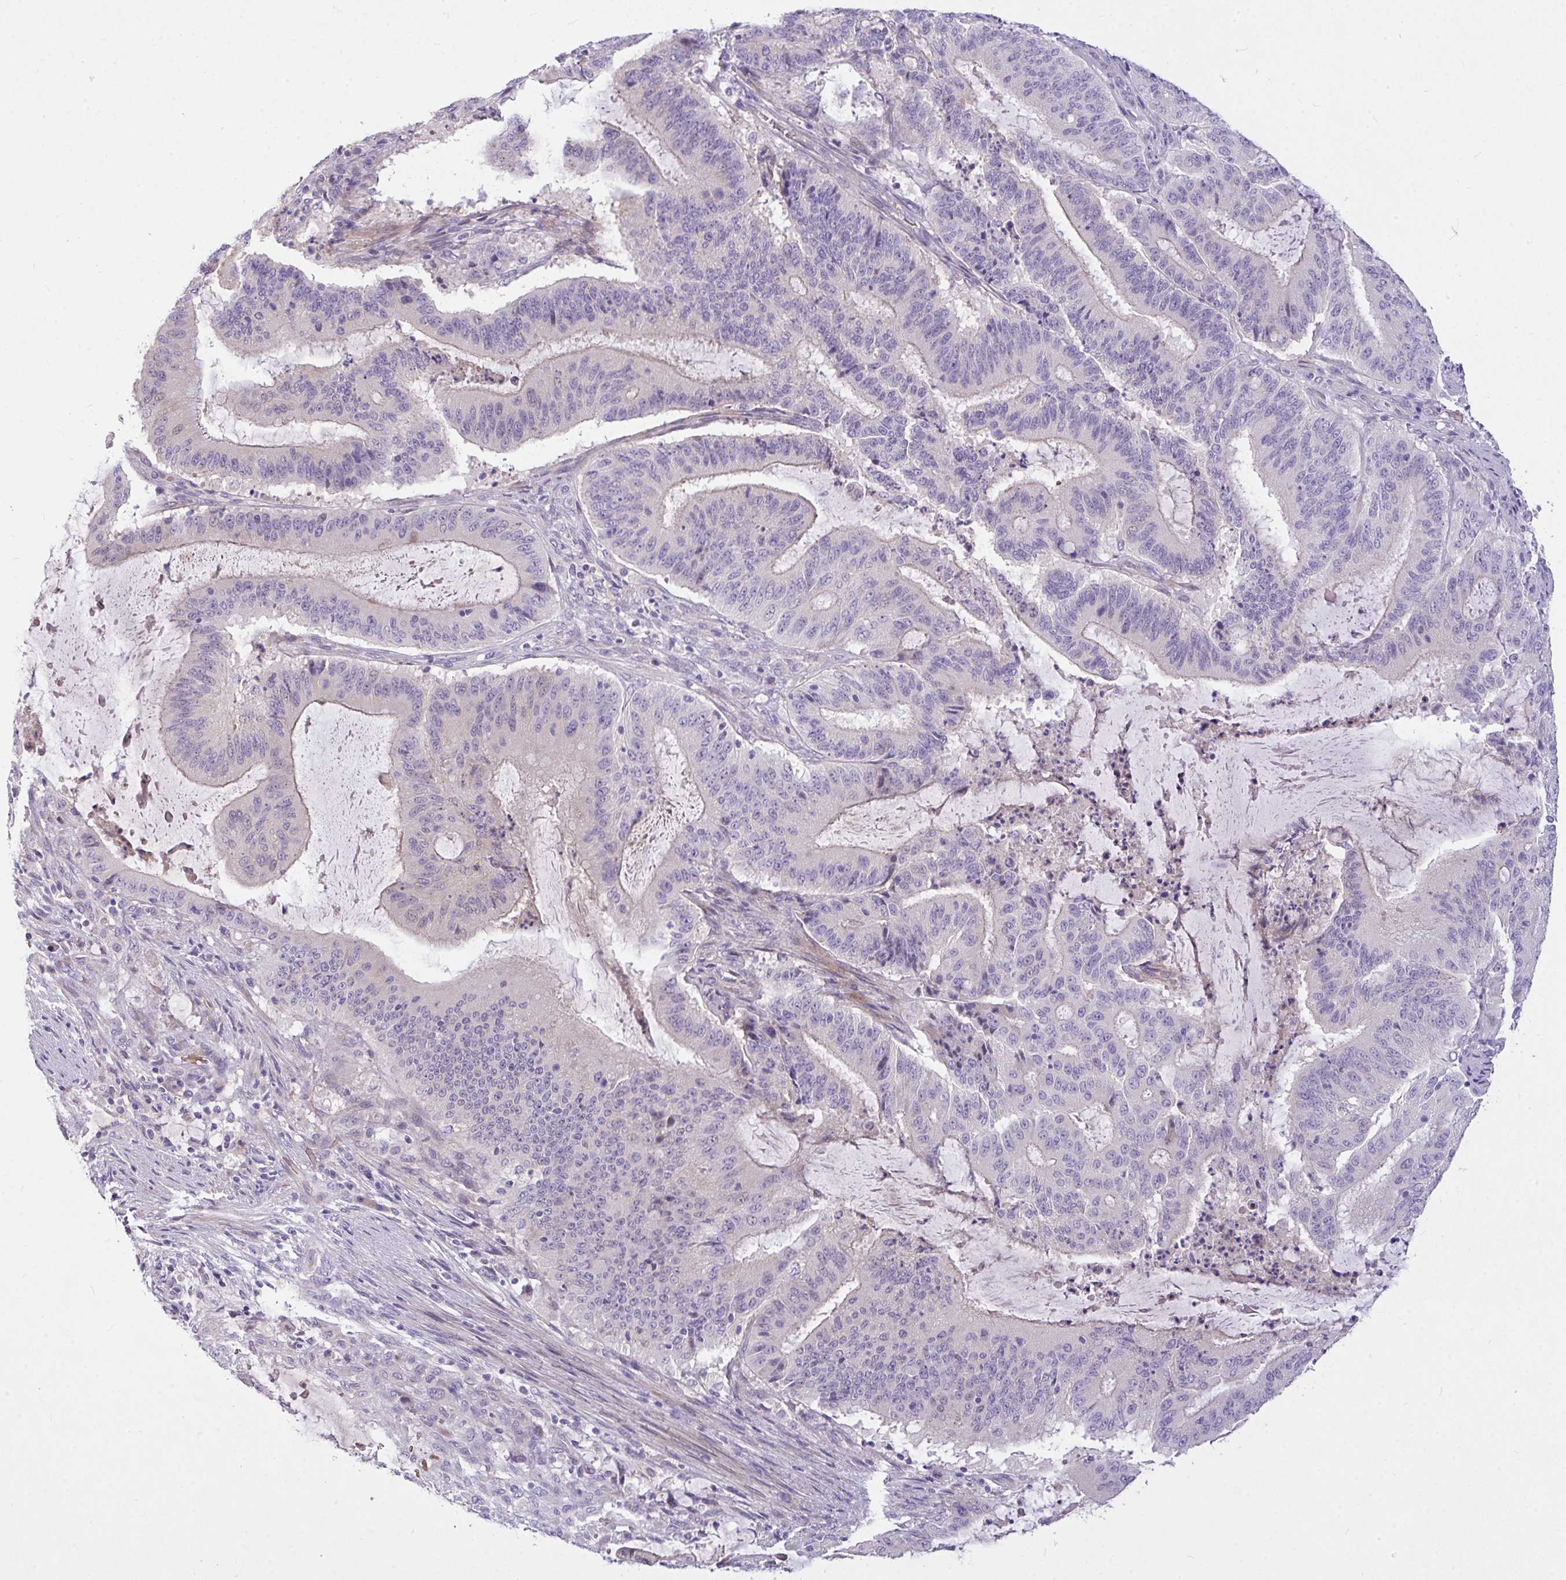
{"staining": {"intensity": "negative", "quantity": "none", "location": "none"}, "tissue": "liver cancer", "cell_type": "Tumor cells", "image_type": "cancer", "snomed": [{"axis": "morphology", "description": "Normal tissue, NOS"}, {"axis": "morphology", "description": "Cholangiocarcinoma"}, {"axis": "topography", "description": "Liver"}, {"axis": "topography", "description": "Peripheral nerve tissue"}], "caption": "DAB (3,3'-diaminobenzidine) immunohistochemical staining of human liver cancer shows no significant staining in tumor cells.", "gene": "MOCS1", "patient": {"sex": "female", "age": 73}}